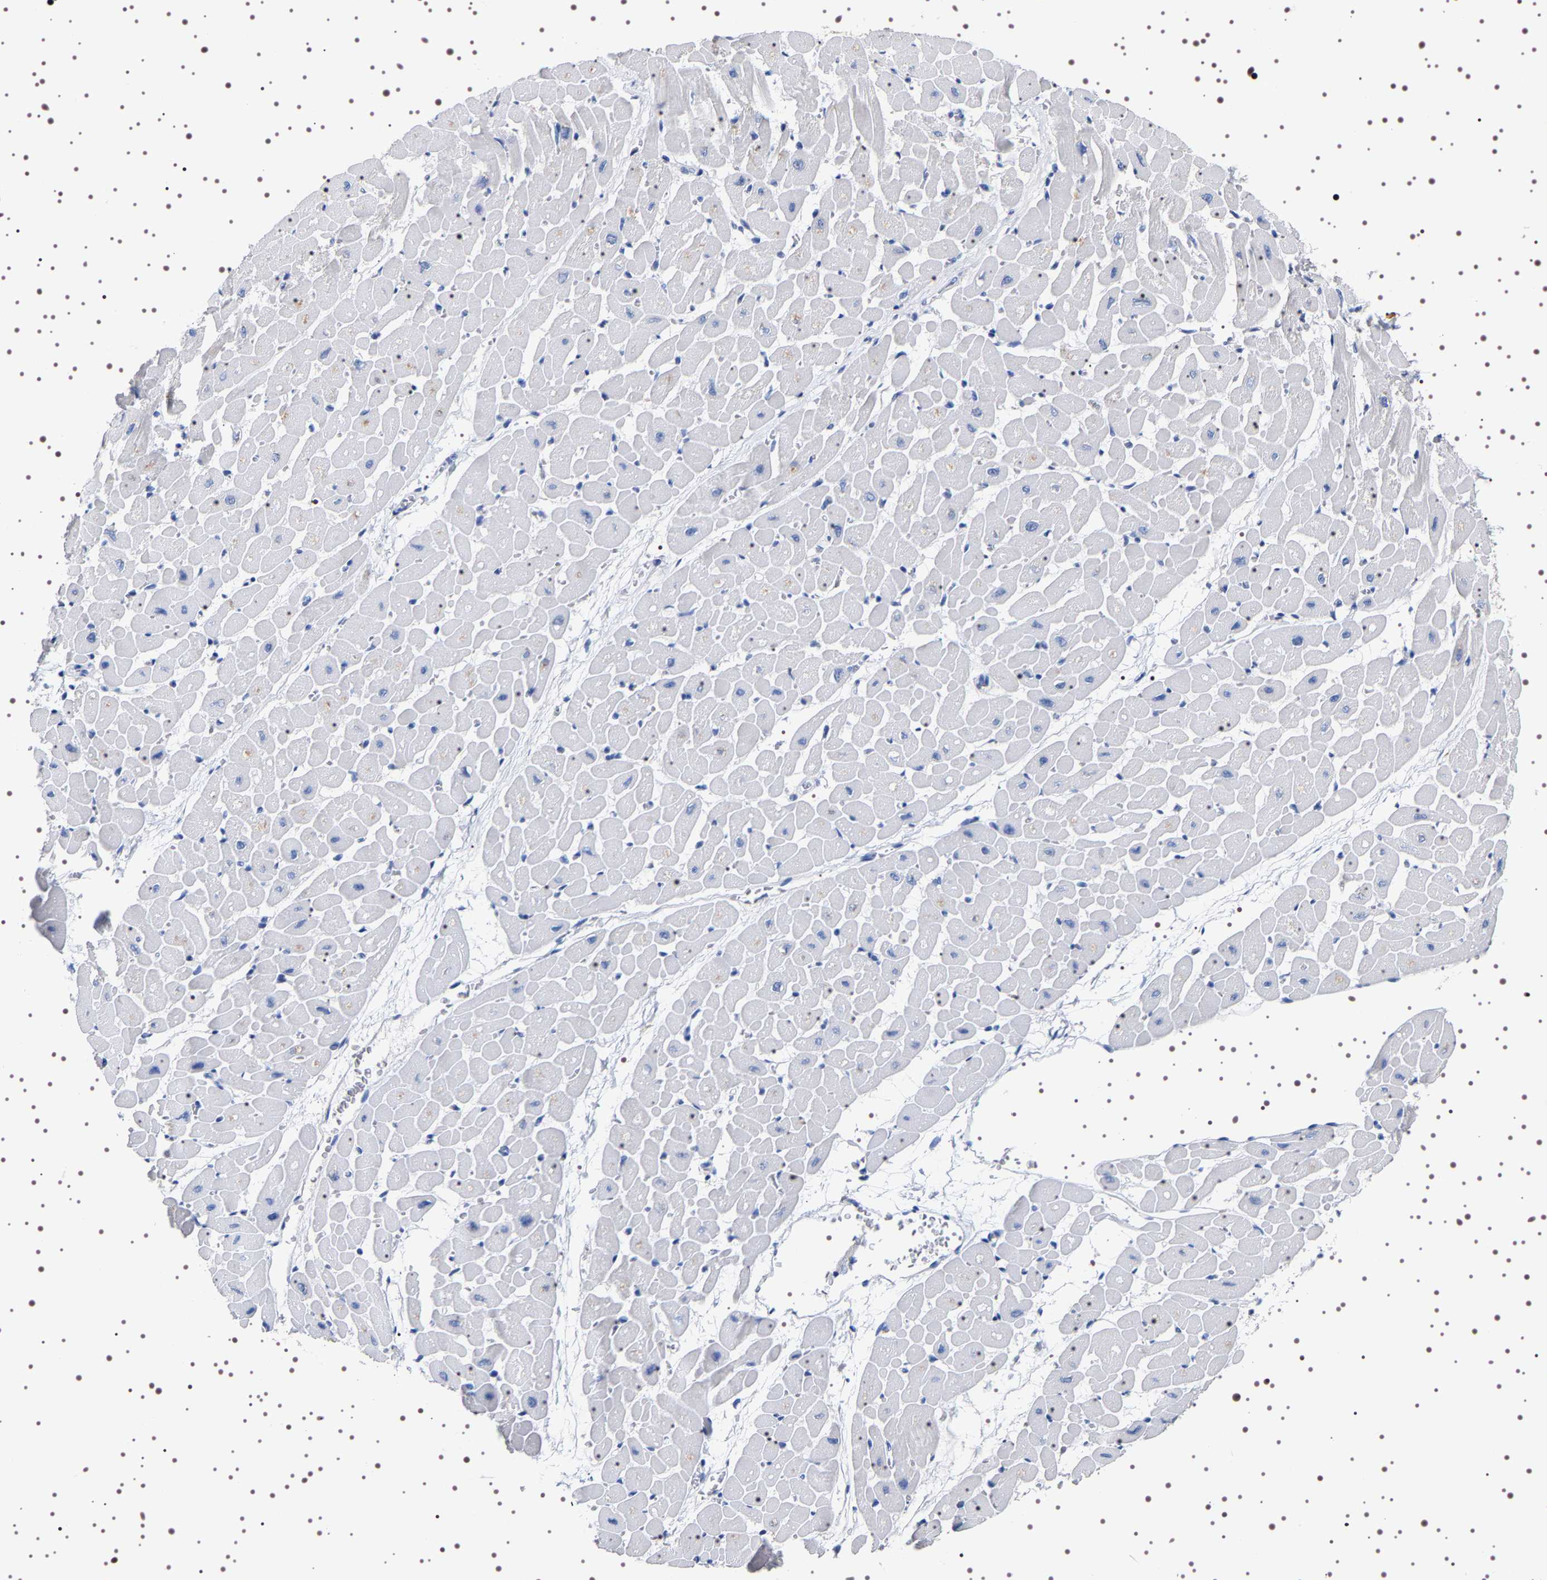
{"staining": {"intensity": "moderate", "quantity": "<25%", "location": "cytoplasmic/membranous"}, "tissue": "heart muscle", "cell_type": "Cardiomyocytes", "image_type": "normal", "snomed": [{"axis": "morphology", "description": "Normal tissue, NOS"}, {"axis": "topography", "description": "Heart"}], "caption": "About <25% of cardiomyocytes in normal human heart muscle show moderate cytoplasmic/membranous protein expression as visualized by brown immunohistochemical staining.", "gene": "UBQLN3", "patient": {"sex": "male", "age": 45}}